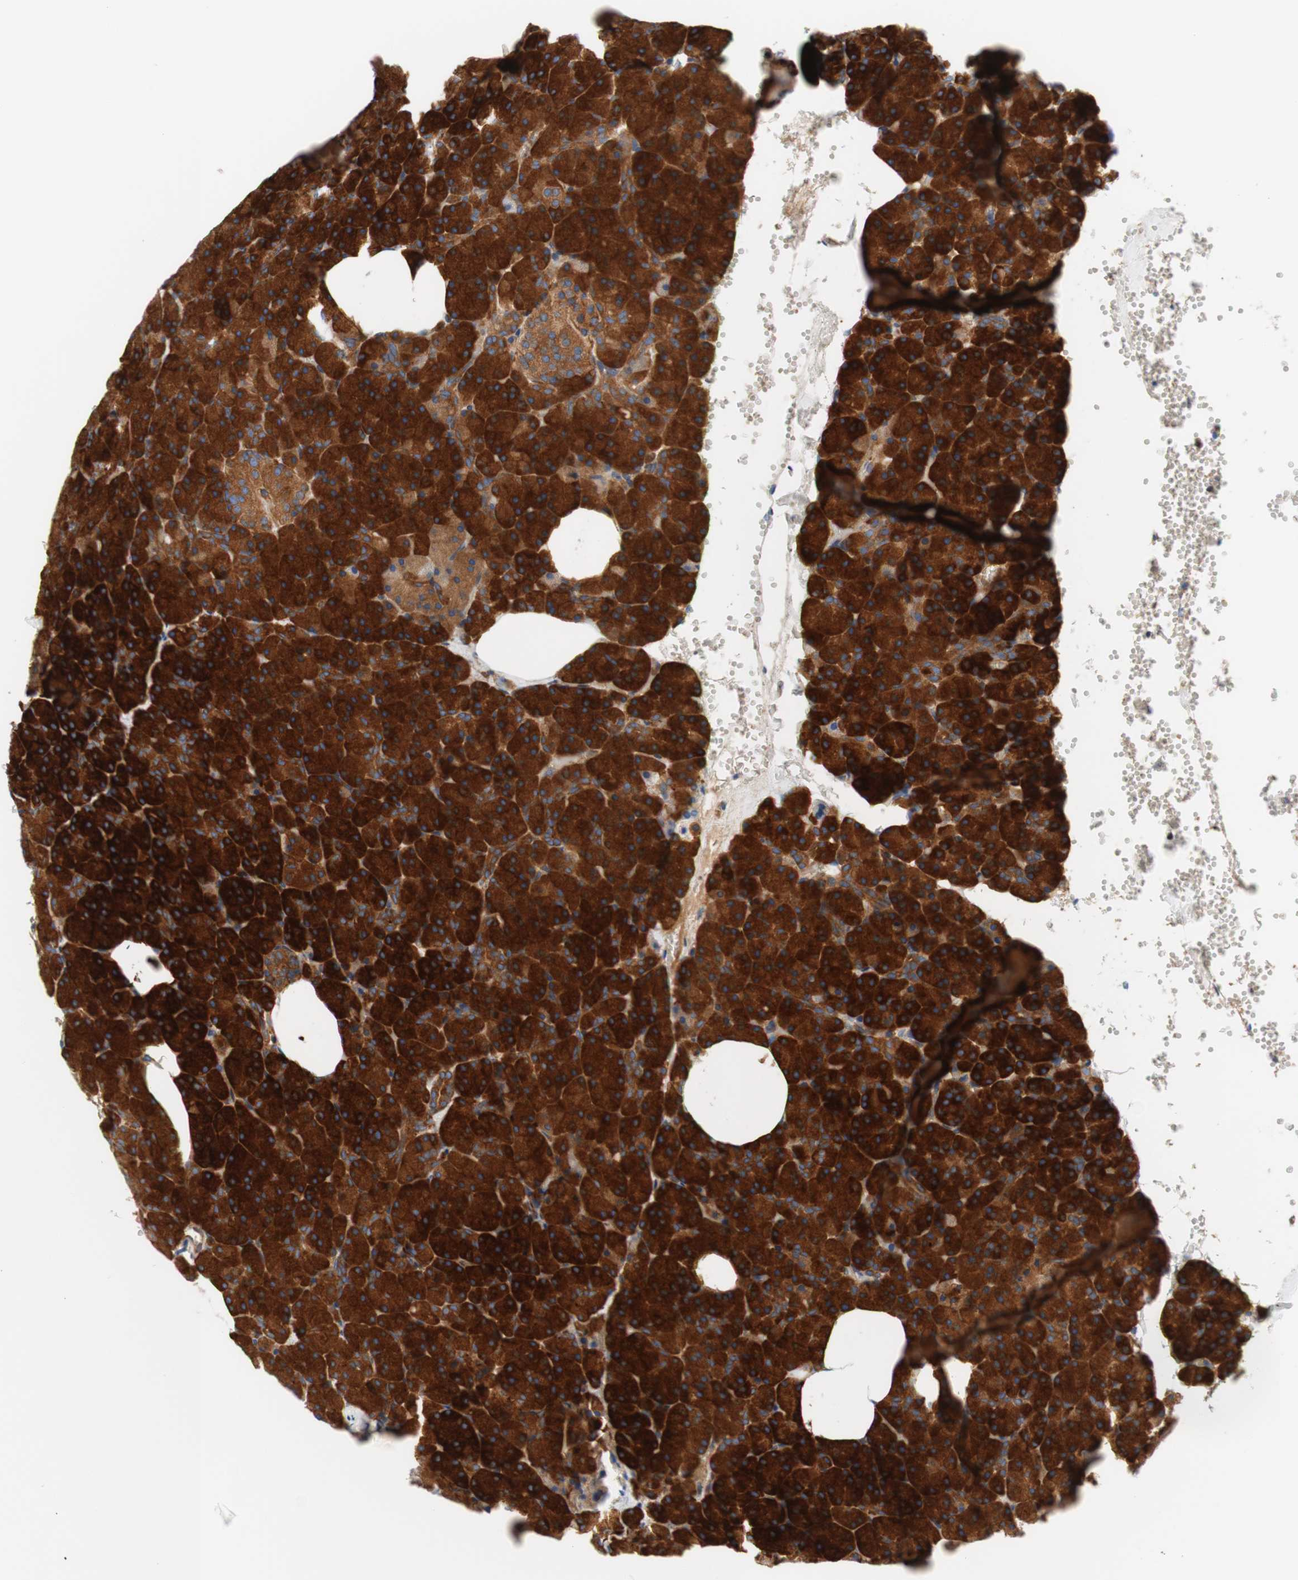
{"staining": {"intensity": "strong", "quantity": ">75%", "location": "cytoplasmic/membranous"}, "tissue": "pancreas", "cell_type": "Exocrine glandular cells", "image_type": "normal", "snomed": [{"axis": "morphology", "description": "Normal tissue, NOS"}, {"axis": "topography", "description": "Pancreas"}], "caption": "Strong cytoplasmic/membranous staining is appreciated in about >75% of exocrine glandular cells in benign pancreas.", "gene": "STOM", "patient": {"sex": "female", "age": 35}}